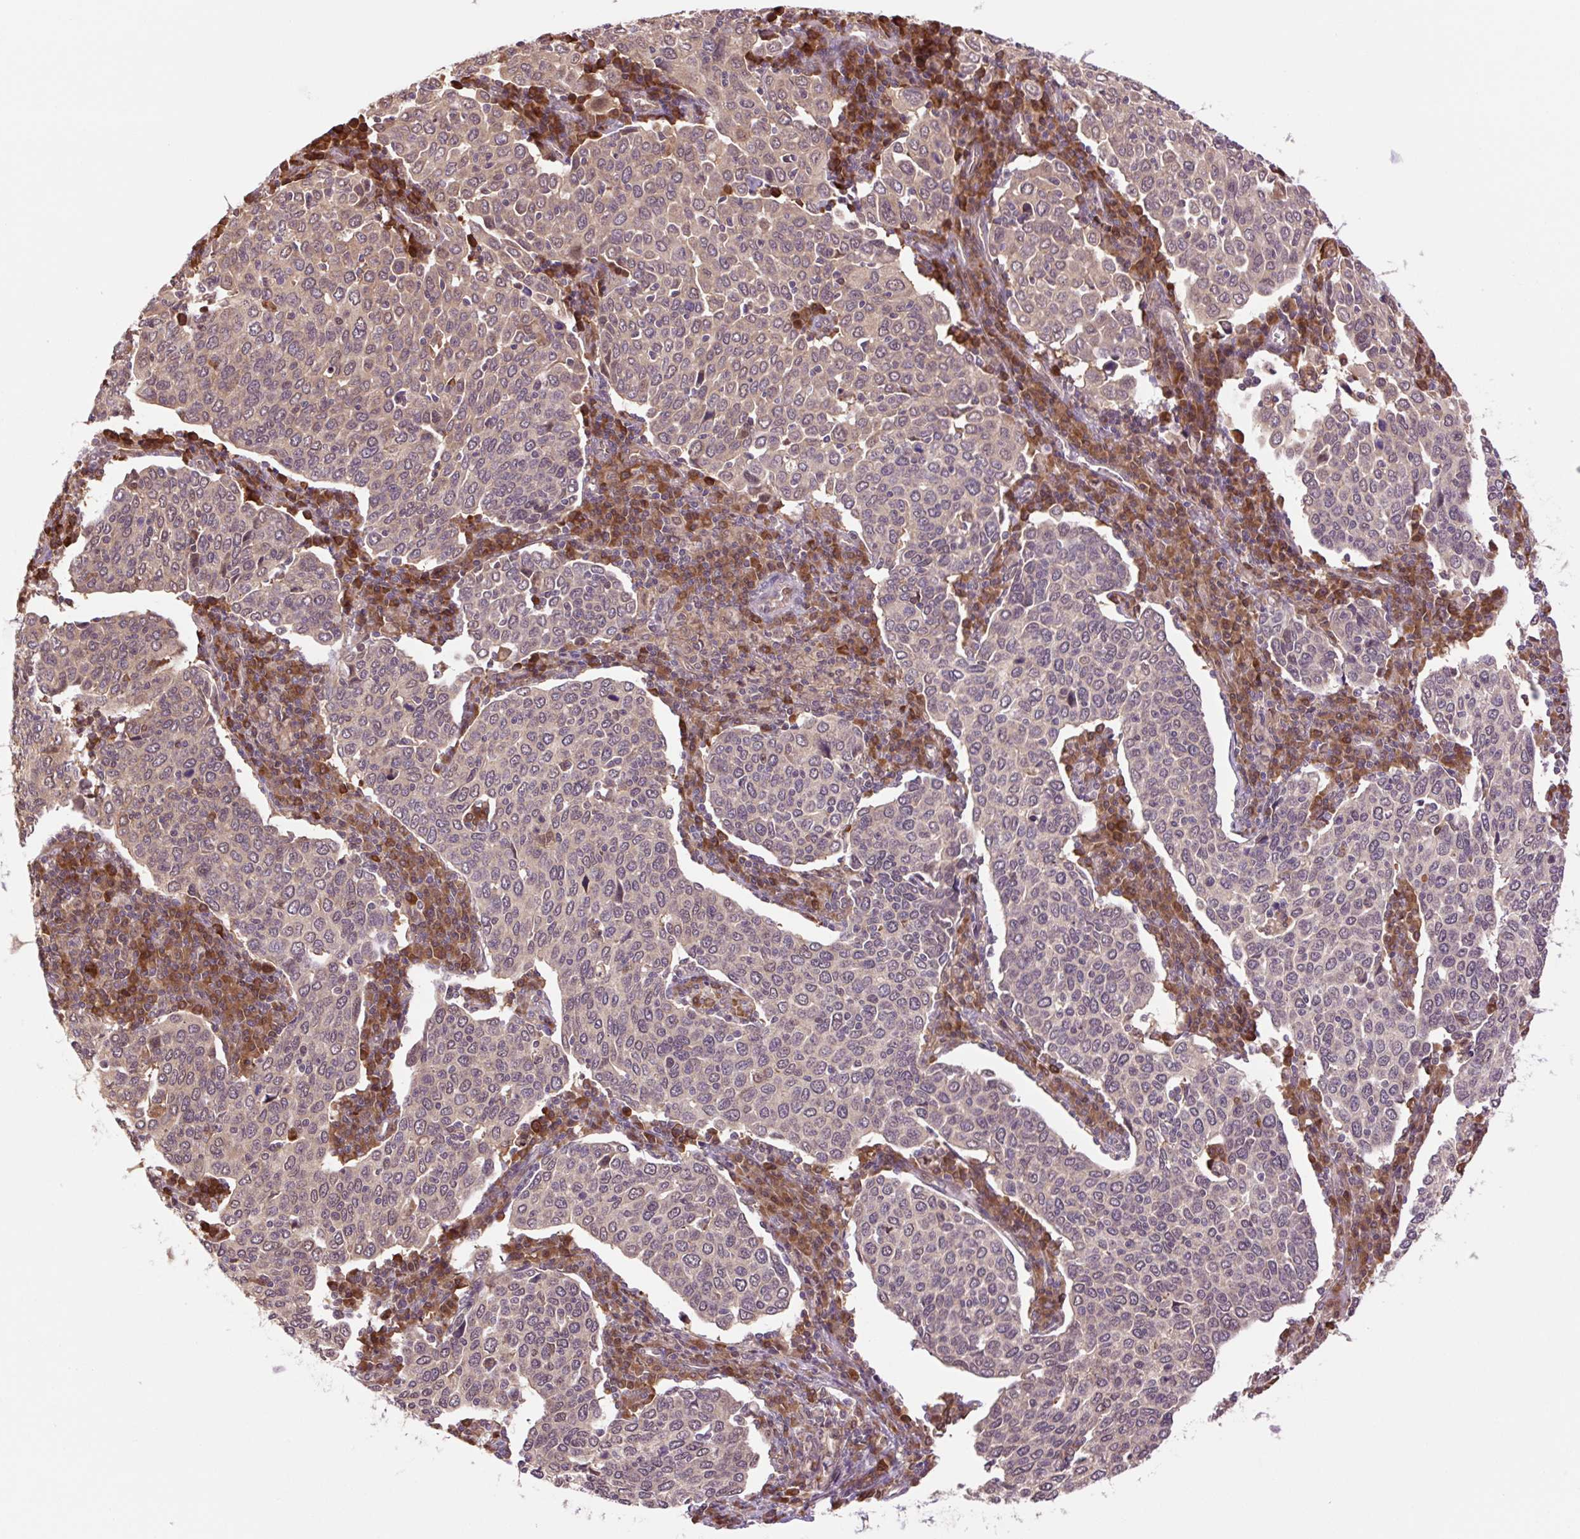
{"staining": {"intensity": "weak", "quantity": "<25%", "location": "cytoplasmic/membranous,nuclear"}, "tissue": "cervical cancer", "cell_type": "Tumor cells", "image_type": "cancer", "snomed": [{"axis": "morphology", "description": "Squamous cell carcinoma, NOS"}, {"axis": "topography", "description": "Cervix"}], "caption": "This is a histopathology image of IHC staining of cervical cancer (squamous cell carcinoma), which shows no staining in tumor cells.", "gene": "TPT1", "patient": {"sex": "female", "age": 40}}